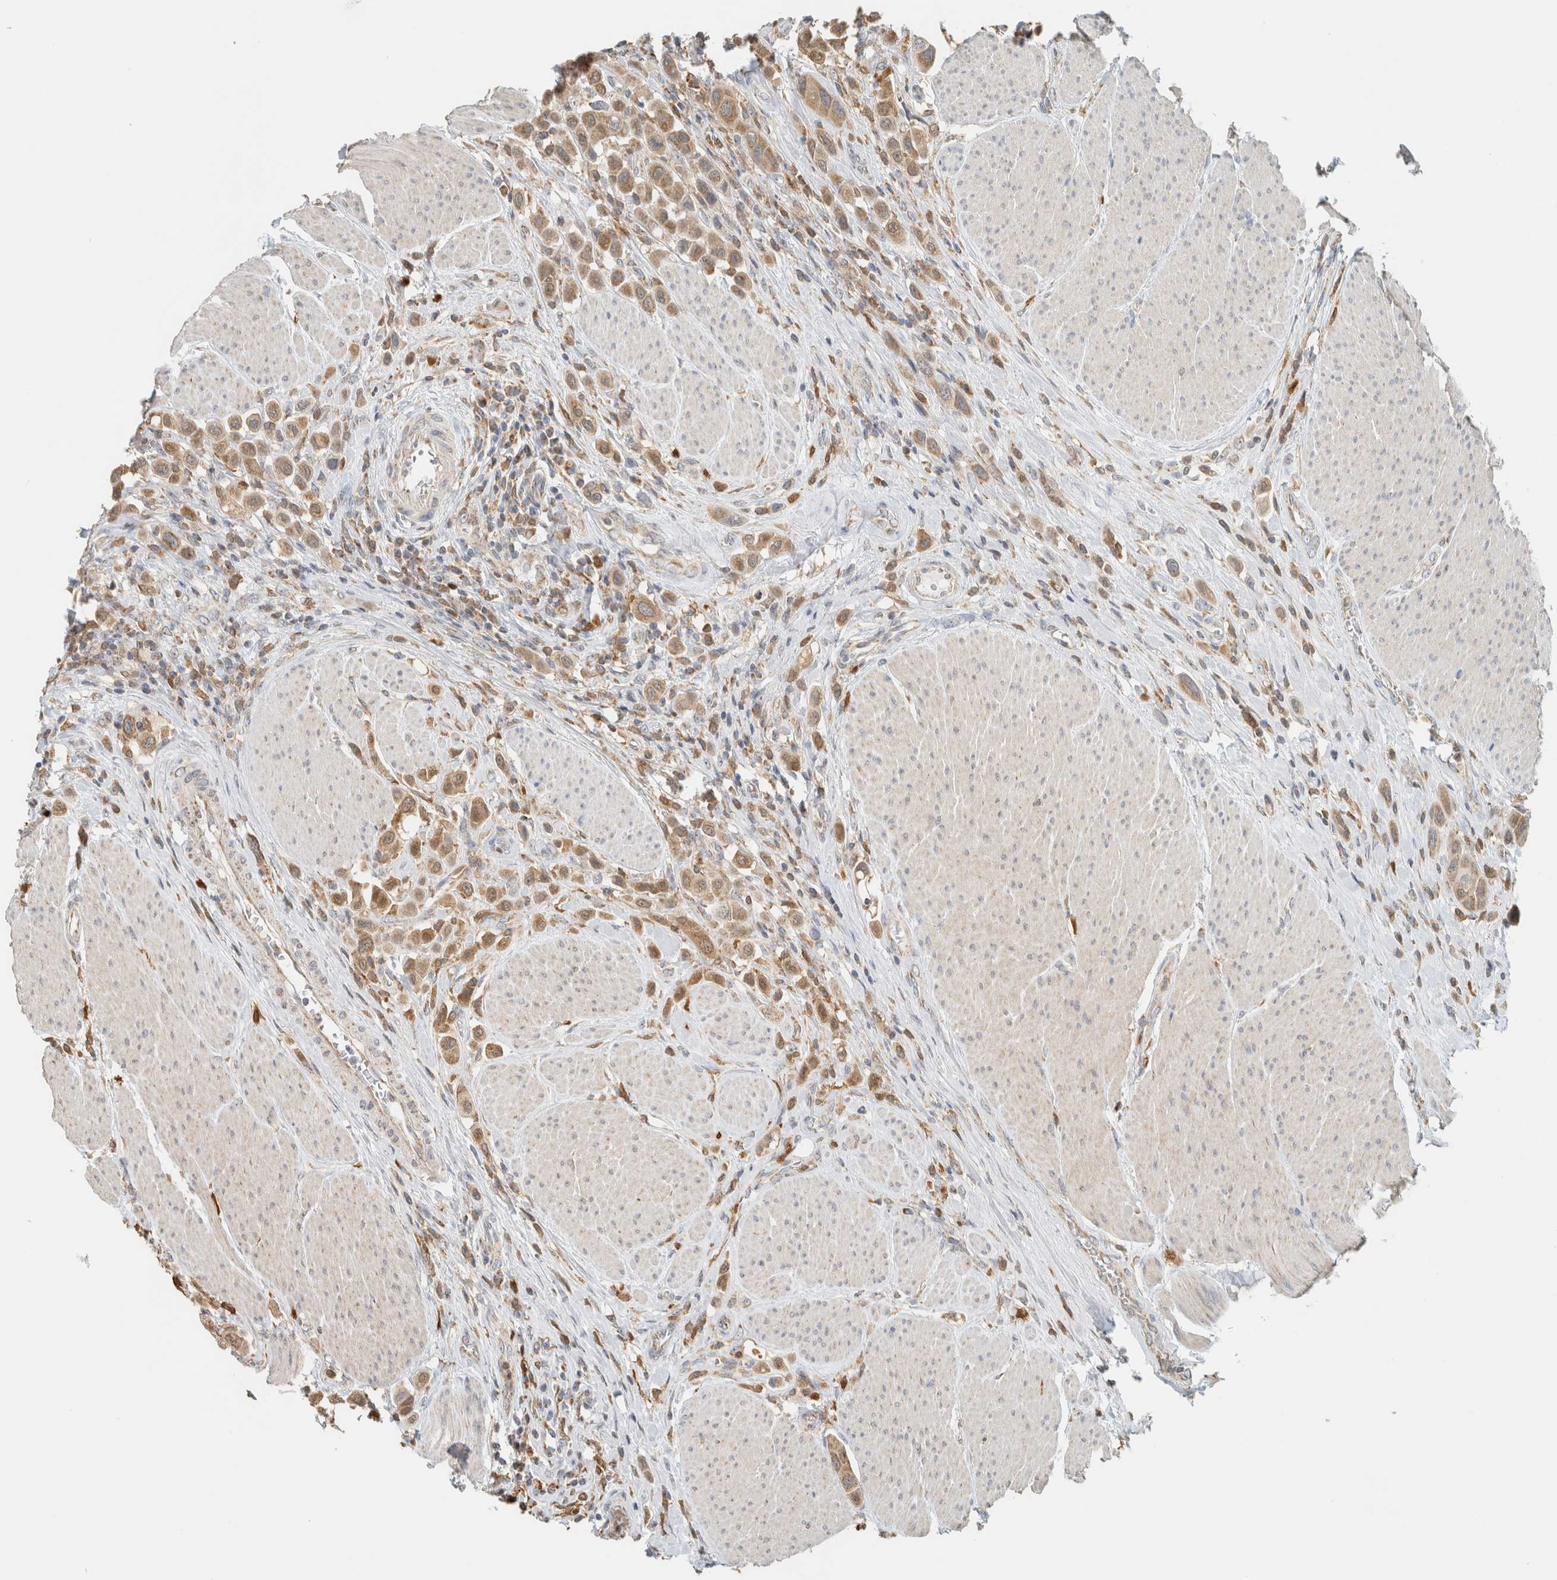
{"staining": {"intensity": "moderate", "quantity": ">75%", "location": "cytoplasmic/membranous"}, "tissue": "urothelial cancer", "cell_type": "Tumor cells", "image_type": "cancer", "snomed": [{"axis": "morphology", "description": "Urothelial carcinoma, High grade"}, {"axis": "topography", "description": "Urinary bladder"}], "caption": "Protein staining demonstrates moderate cytoplasmic/membranous staining in about >75% of tumor cells in high-grade urothelial carcinoma.", "gene": "CAPG", "patient": {"sex": "male", "age": 50}}